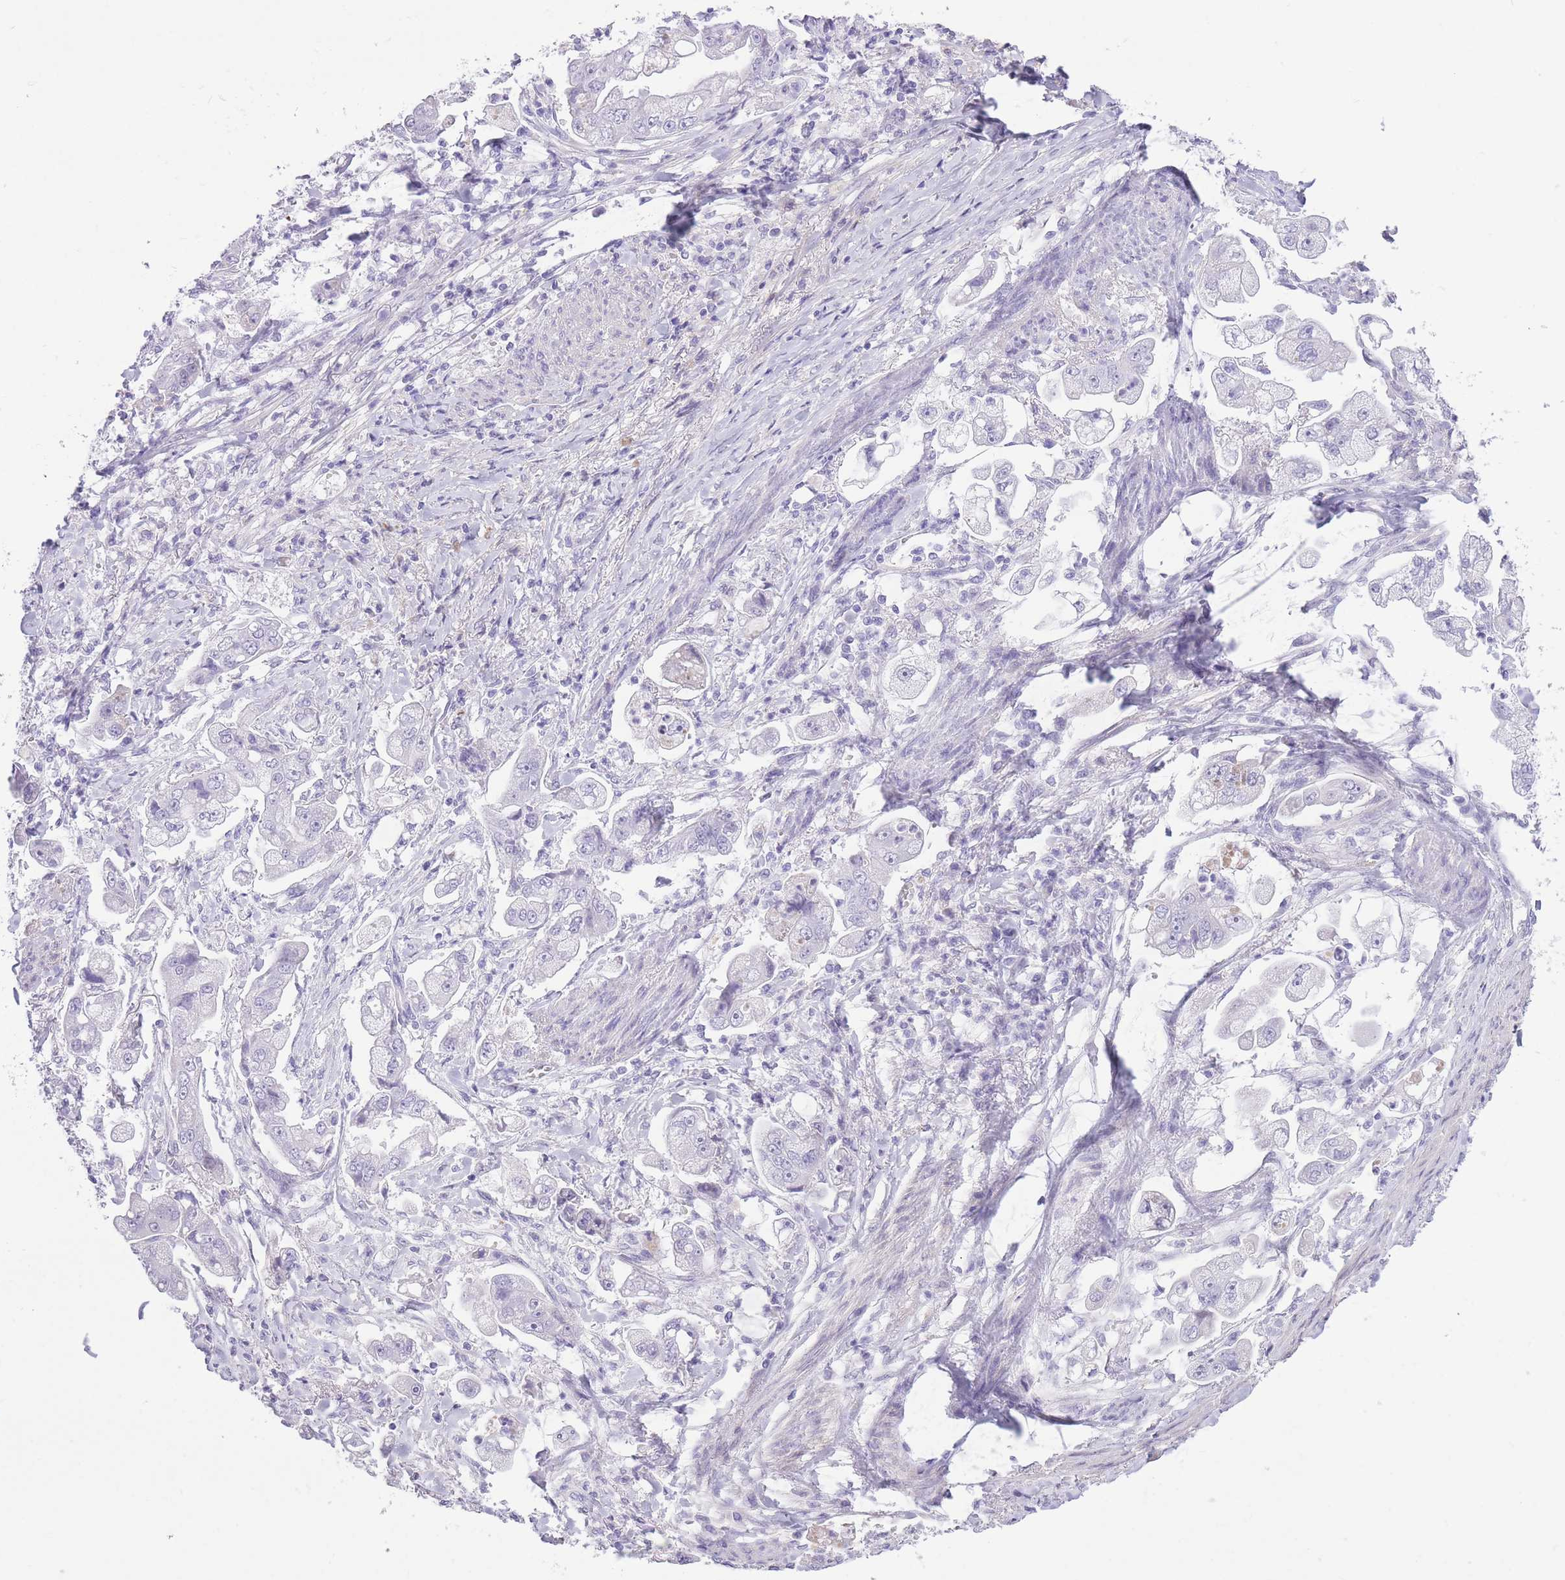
{"staining": {"intensity": "negative", "quantity": "none", "location": "none"}, "tissue": "stomach cancer", "cell_type": "Tumor cells", "image_type": "cancer", "snomed": [{"axis": "morphology", "description": "Adenocarcinoma, NOS"}, {"axis": "topography", "description": "Stomach"}], "caption": "High magnification brightfield microscopy of adenocarcinoma (stomach) stained with DAB (3,3'-diaminobenzidine) (brown) and counterstained with hematoxylin (blue): tumor cells show no significant staining.", "gene": "WDR70", "patient": {"sex": "male", "age": 62}}